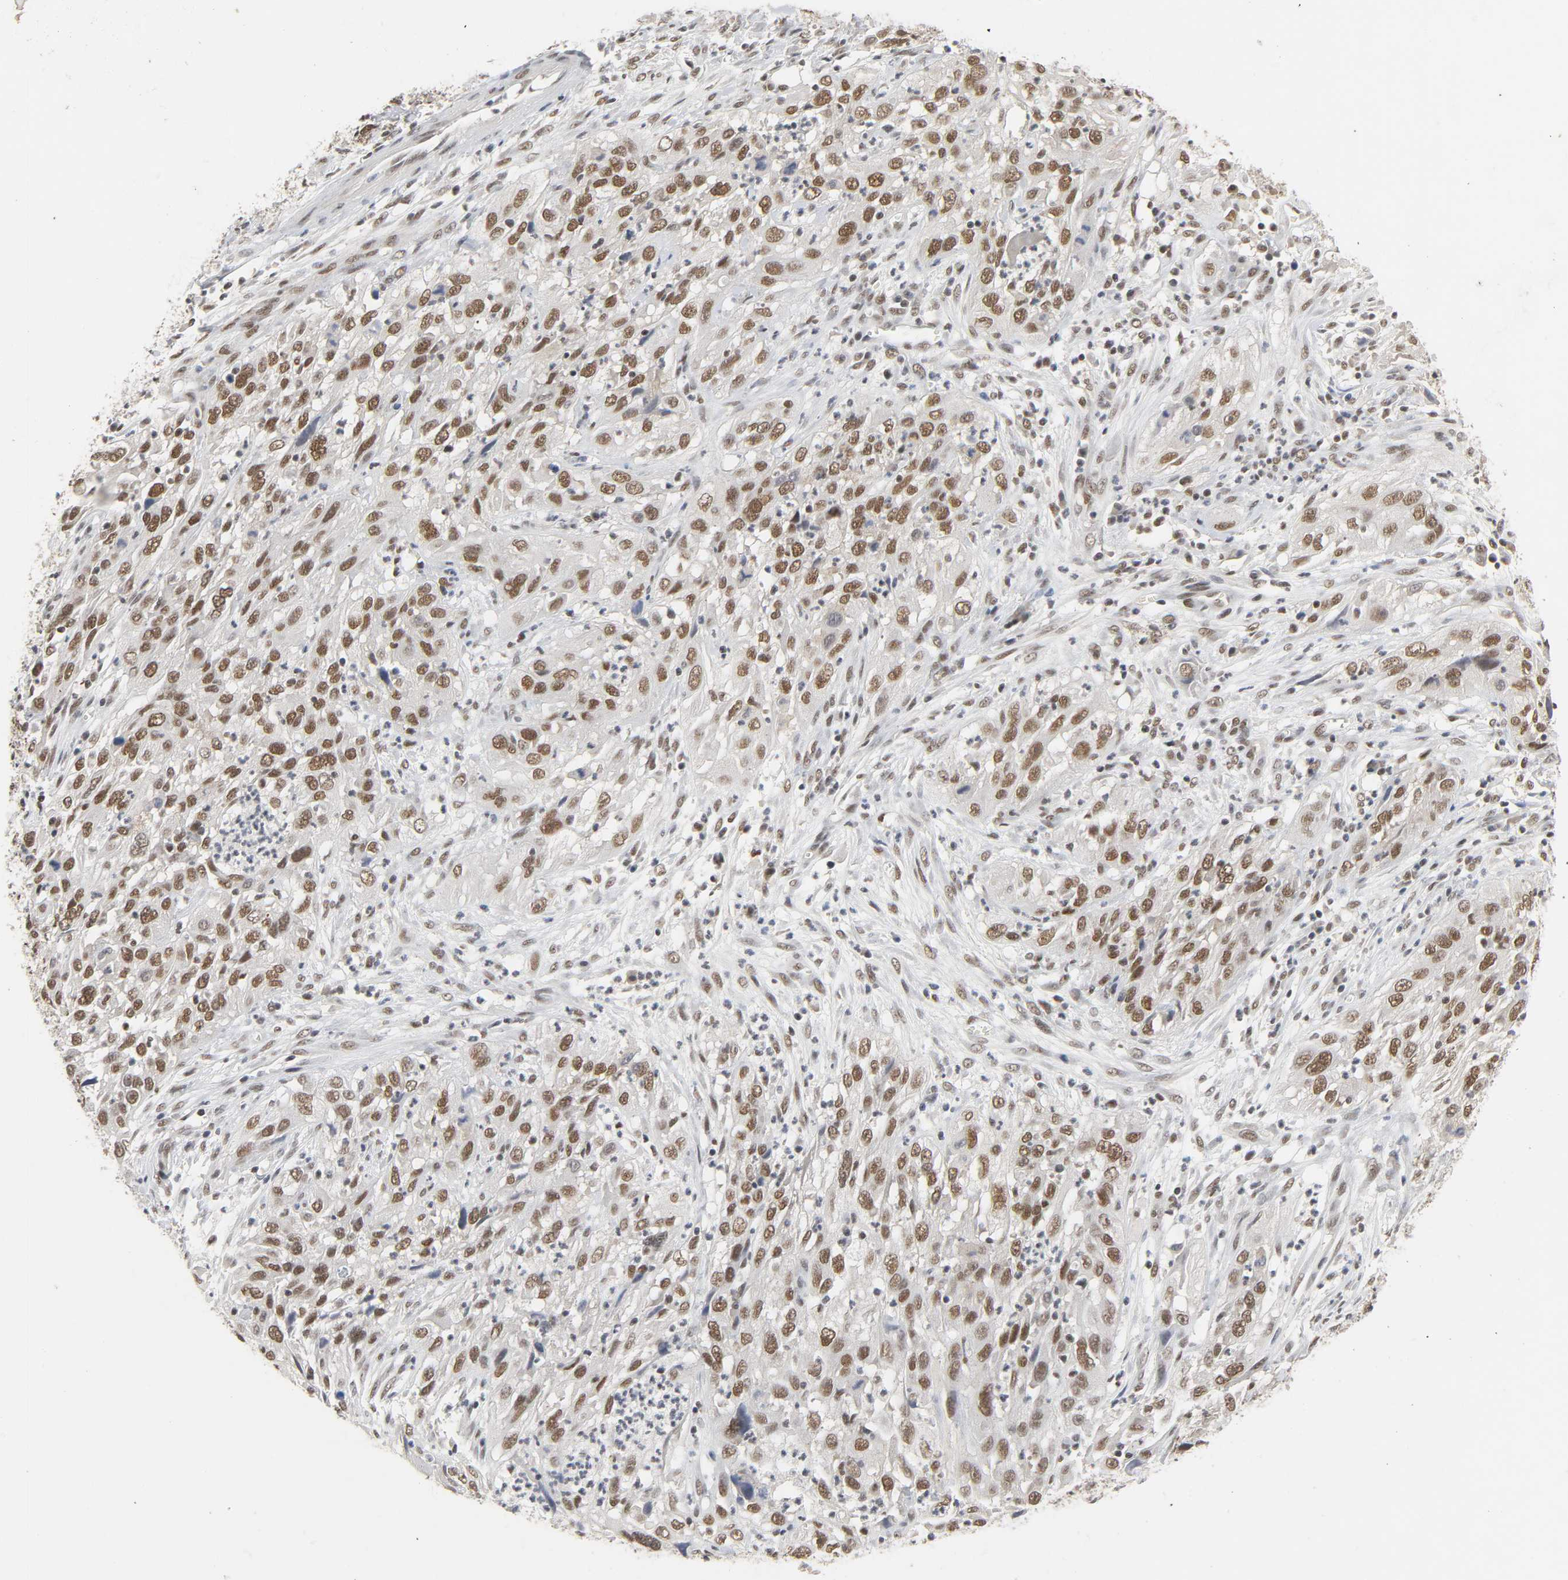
{"staining": {"intensity": "moderate", "quantity": ">75%", "location": "nuclear"}, "tissue": "cervical cancer", "cell_type": "Tumor cells", "image_type": "cancer", "snomed": [{"axis": "morphology", "description": "Squamous cell carcinoma, NOS"}, {"axis": "topography", "description": "Cervix"}], "caption": "This is a micrograph of IHC staining of cervical cancer (squamous cell carcinoma), which shows moderate positivity in the nuclear of tumor cells.", "gene": "NCOA6", "patient": {"sex": "female", "age": 32}}